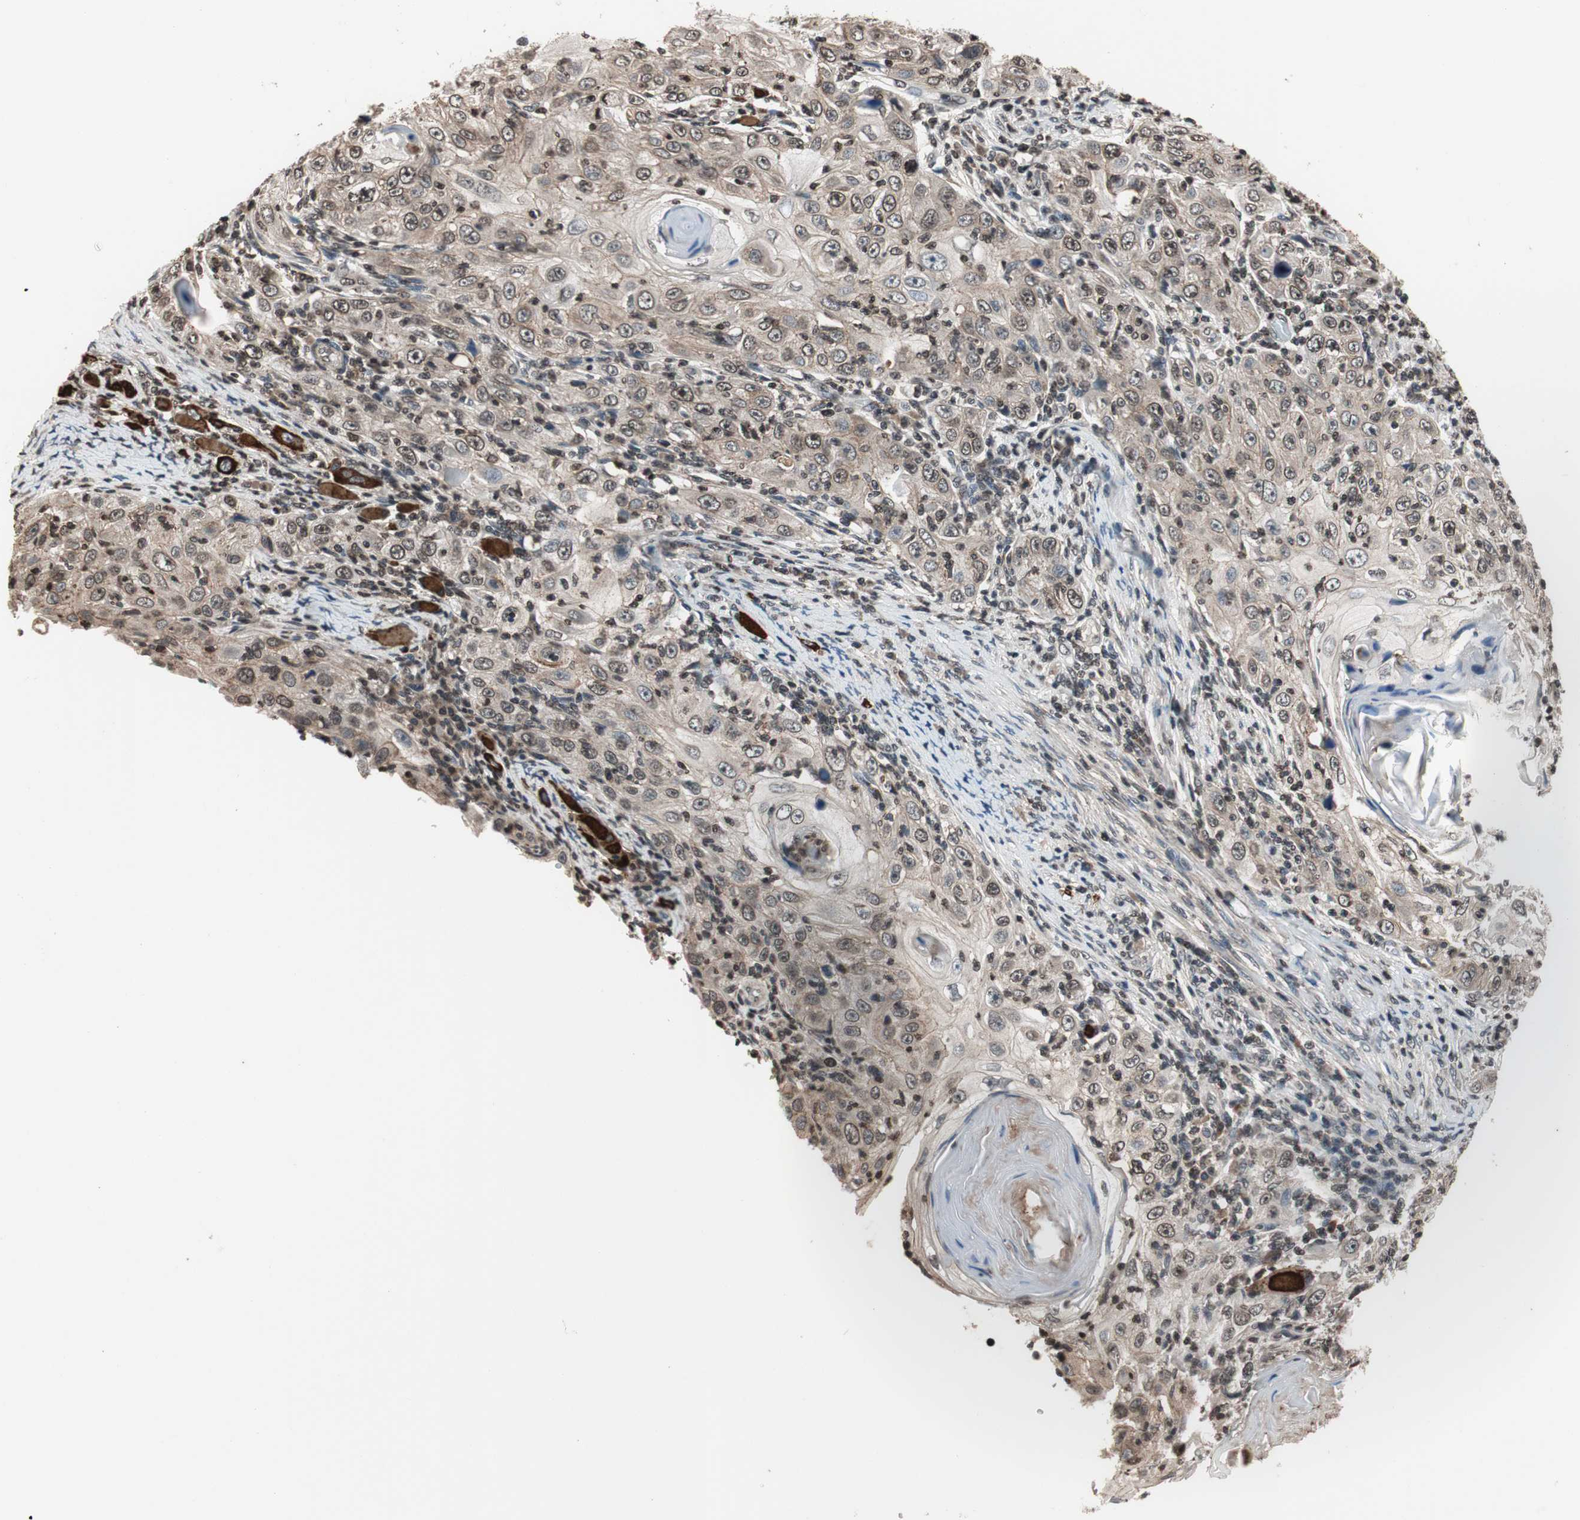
{"staining": {"intensity": "weak", "quantity": ">75%", "location": "cytoplasmic/membranous,nuclear"}, "tissue": "skin cancer", "cell_type": "Tumor cells", "image_type": "cancer", "snomed": [{"axis": "morphology", "description": "Squamous cell carcinoma, NOS"}, {"axis": "topography", "description": "Skin"}], "caption": "Human skin squamous cell carcinoma stained with a protein marker demonstrates weak staining in tumor cells.", "gene": "RFC1", "patient": {"sex": "female", "age": 88}}